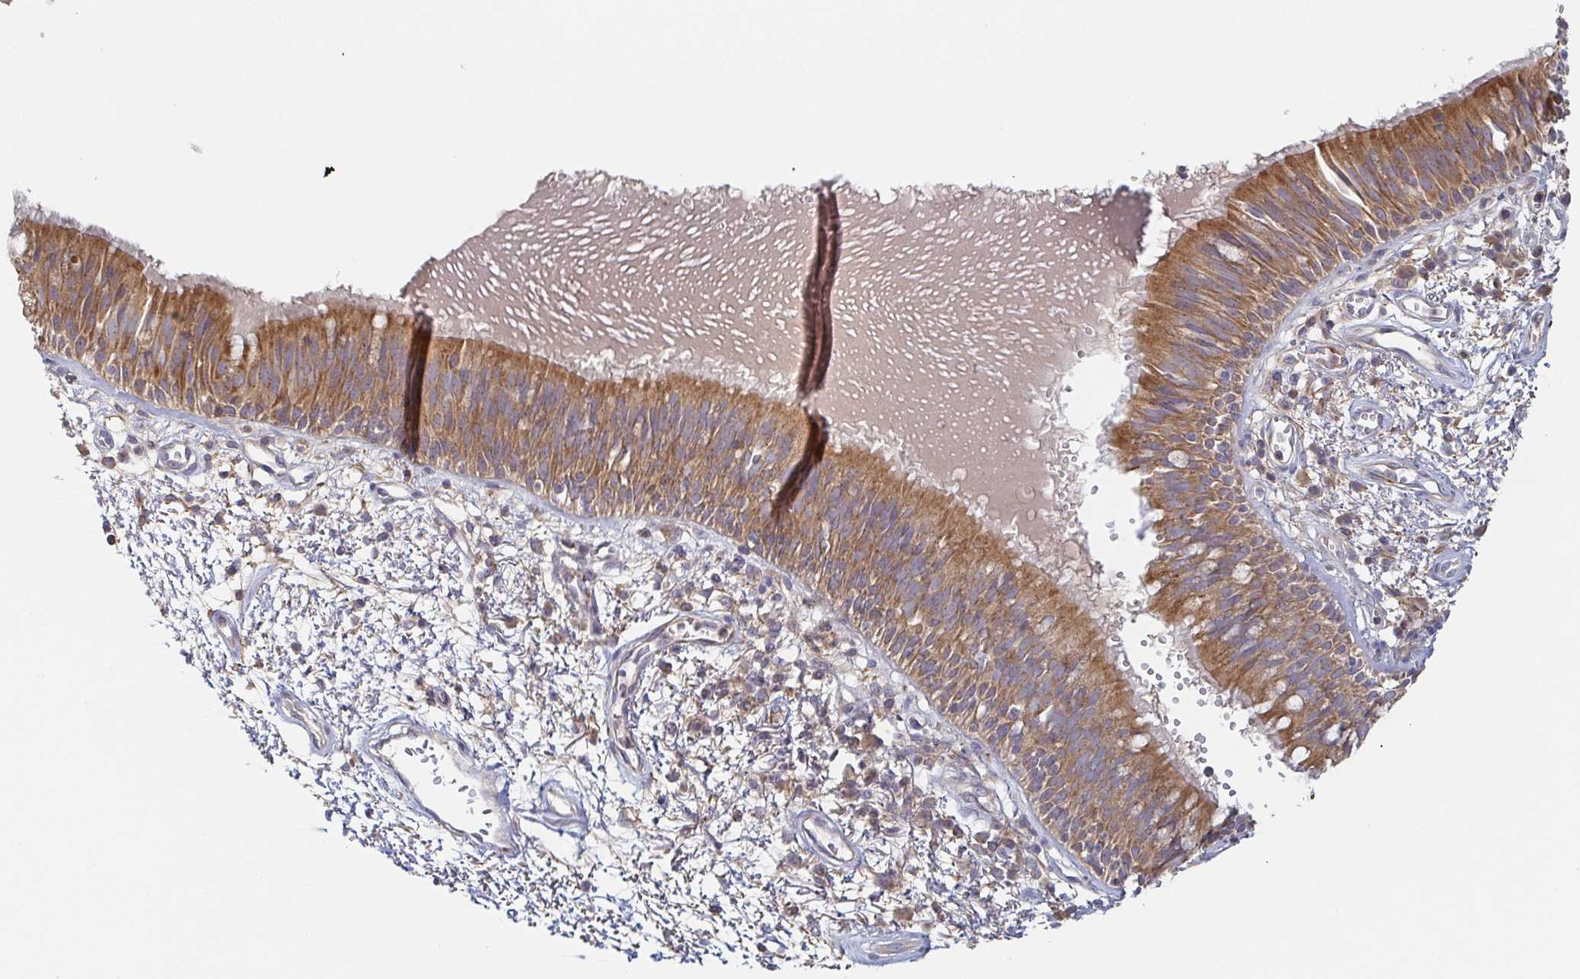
{"staining": {"intensity": "moderate", "quantity": ">75%", "location": "cytoplasmic/membranous"}, "tissue": "bronchus", "cell_type": "Respiratory epithelial cells", "image_type": "normal", "snomed": [{"axis": "morphology", "description": "Normal tissue, NOS"}, {"axis": "morphology", "description": "Squamous cell carcinoma, NOS"}, {"axis": "topography", "description": "Cartilage tissue"}, {"axis": "topography", "description": "Bronchus"}, {"axis": "topography", "description": "Lung"}], "caption": "An IHC image of normal tissue is shown. Protein staining in brown highlights moderate cytoplasmic/membranous positivity in bronchus within respiratory epithelial cells.", "gene": "TUFT1", "patient": {"sex": "male", "age": 66}}